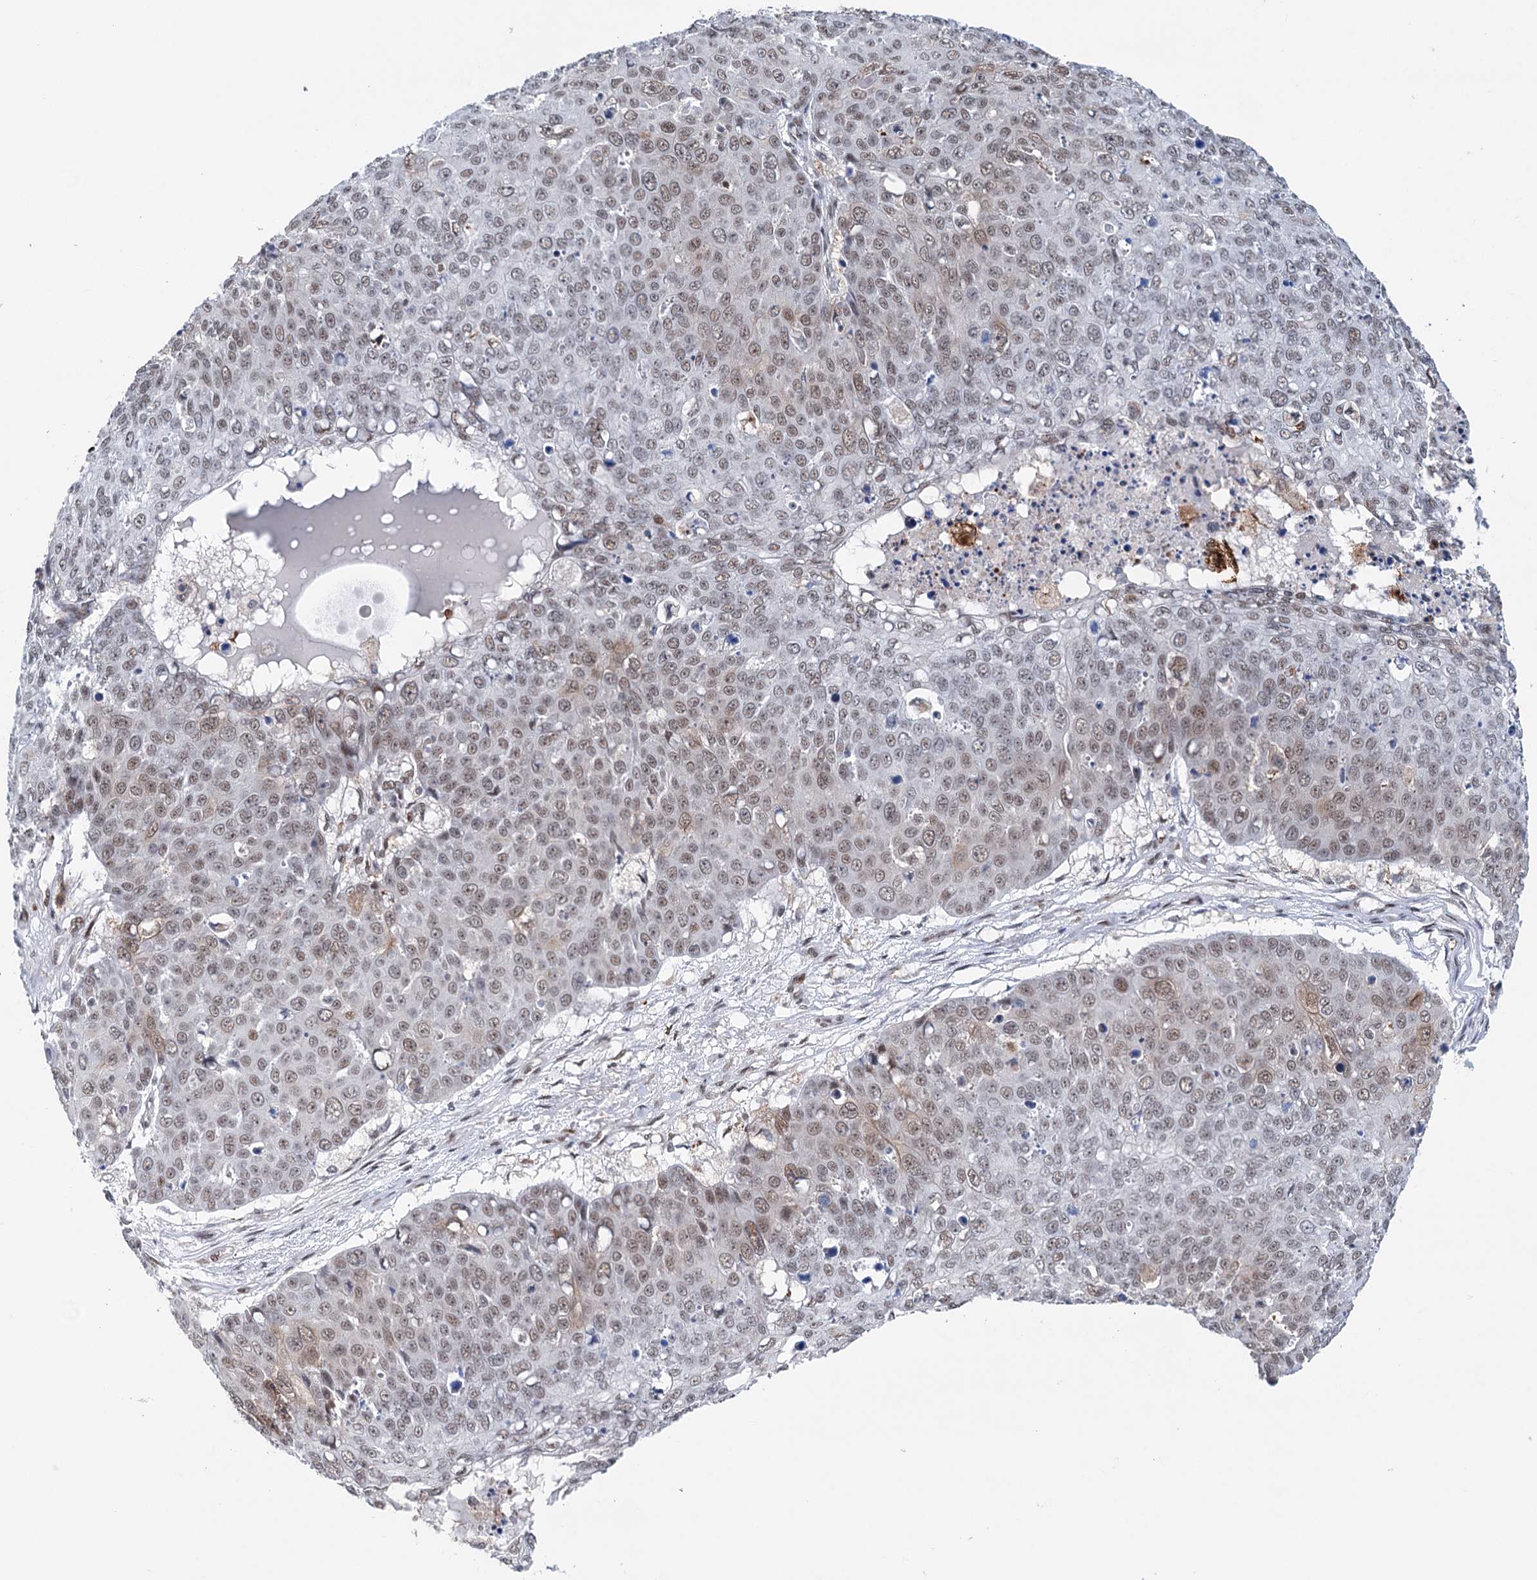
{"staining": {"intensity": "moderate", "quantity": "<25%", "location": "nuclear"}, "tissue": "skin cancer", "cell_type": "Tumor cells", "image_type": "cancer", "snomed": [{"axis": "morphology", "description": "Squamous cell carcinoma, NOS"}, {"axis": "topography", "description": "Skin"}], "caption": "Brown immunohistochemical staining in skin cancer (squamous cell carcinoma) shows moderate nuclear expression in about <25% of tumor cells. (DAB IHC, brown staining for protein, blue staining for nuclei).", "gene": "FAM53A", "patient": {"sex": "male", "age": 71}}